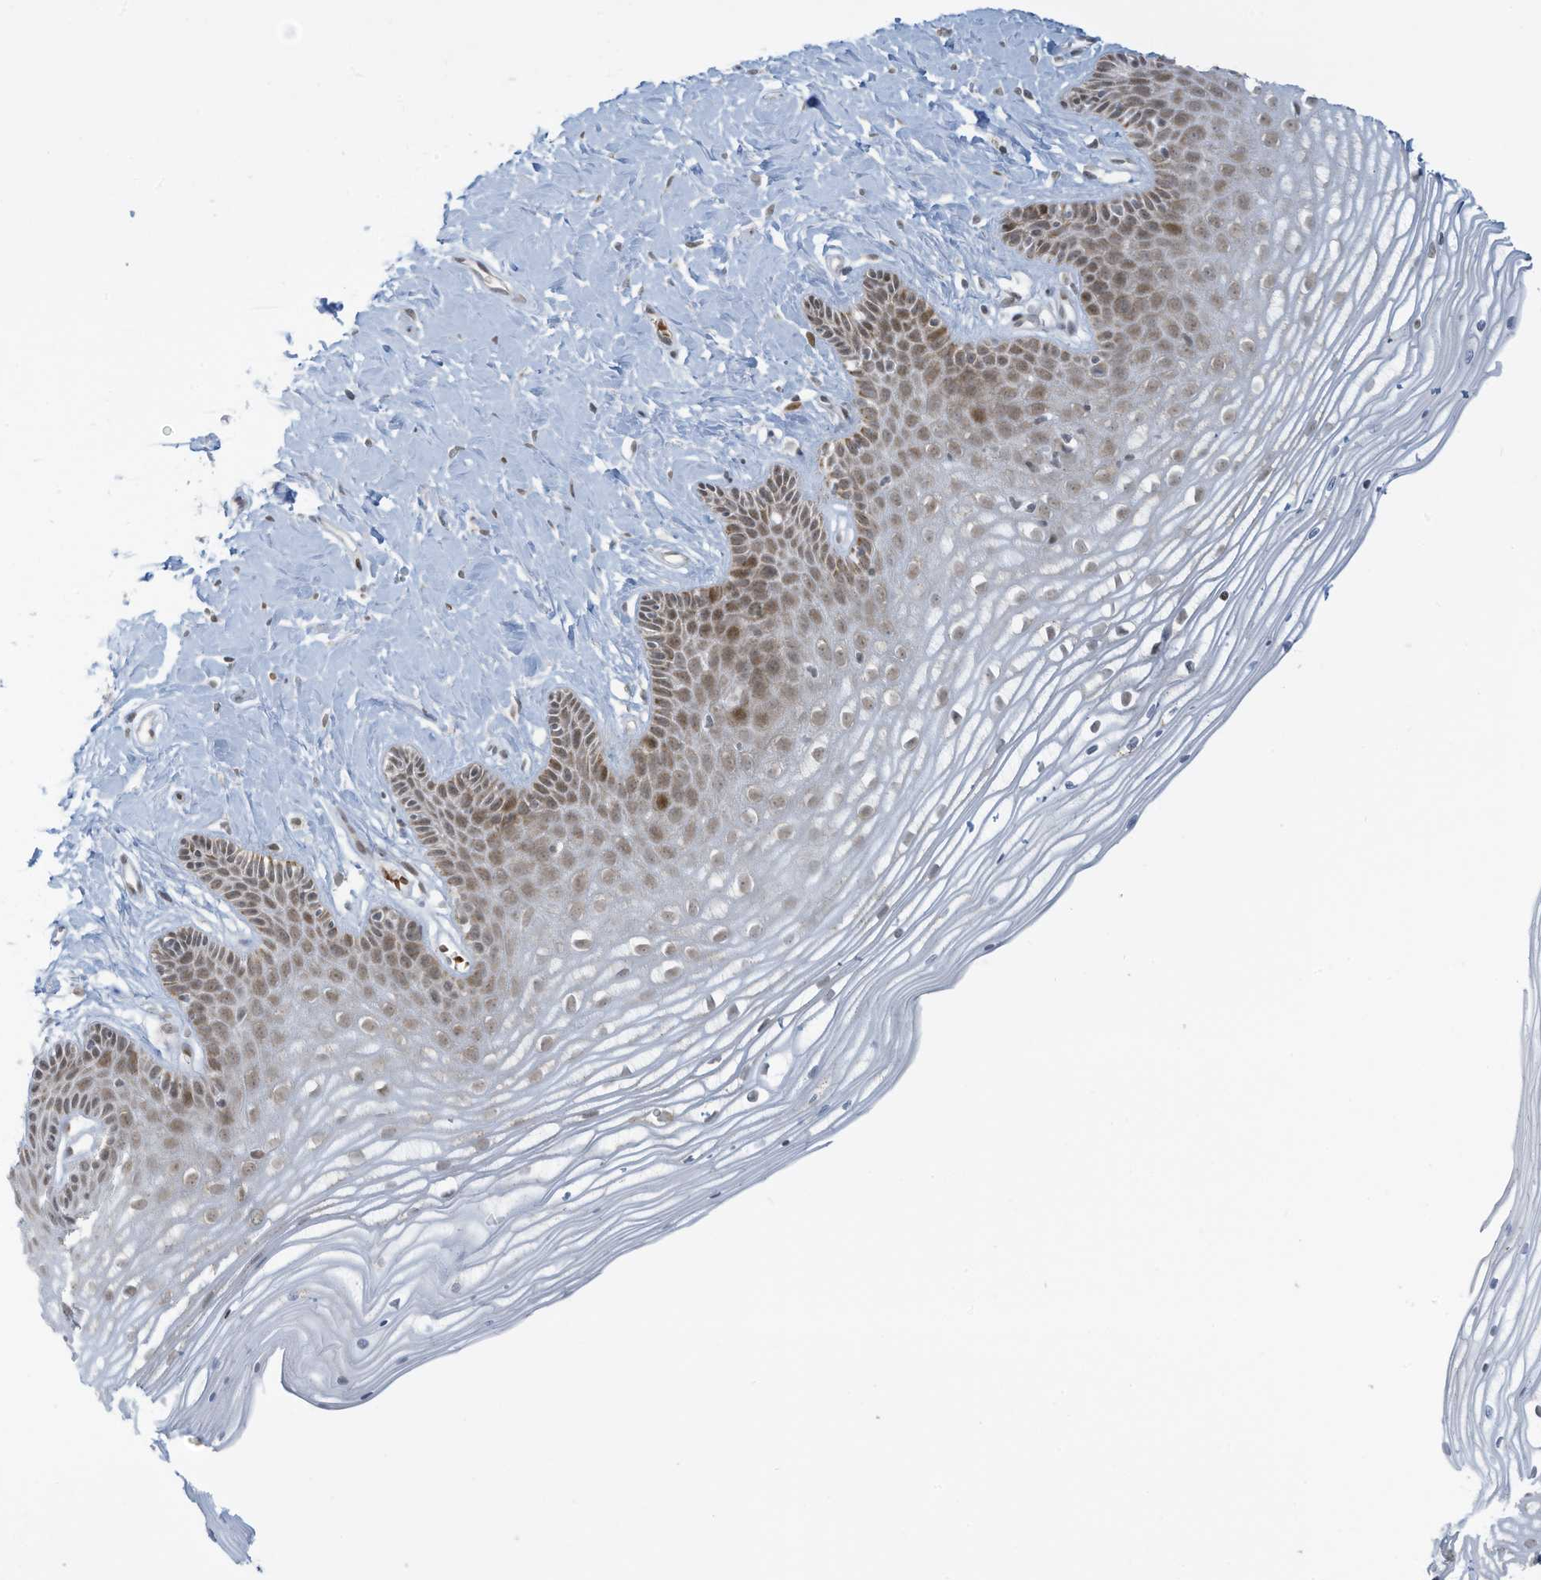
{"staining": {"intensity": "moderate", "quantity": ">75%", "location": "cytoplasmic/membranous,nuclear"}, "tissue": "vagina", "cell_type": "Squamous epithelial cells", "image_type": "normal", "snomed": [{"axis": "morphology", "description": "Normal tissue, NOS"}, {"axis": "topography", "description": "Vagina"}, {"axis": "topography", "description": "Cervix"}], "caption": "Immunohistochemical staining of unremarkable human vagina demonstrates medium levels of moderate cytoplasmic/membranous,nuclear expression in approximately >75% of squamous epithelial cells. Immunohistochemistry stains the protein of interest in brown and the nuclei are stained blue.", "gene": "ECT2L", "patient": {"sex": "female", "age": 40}}